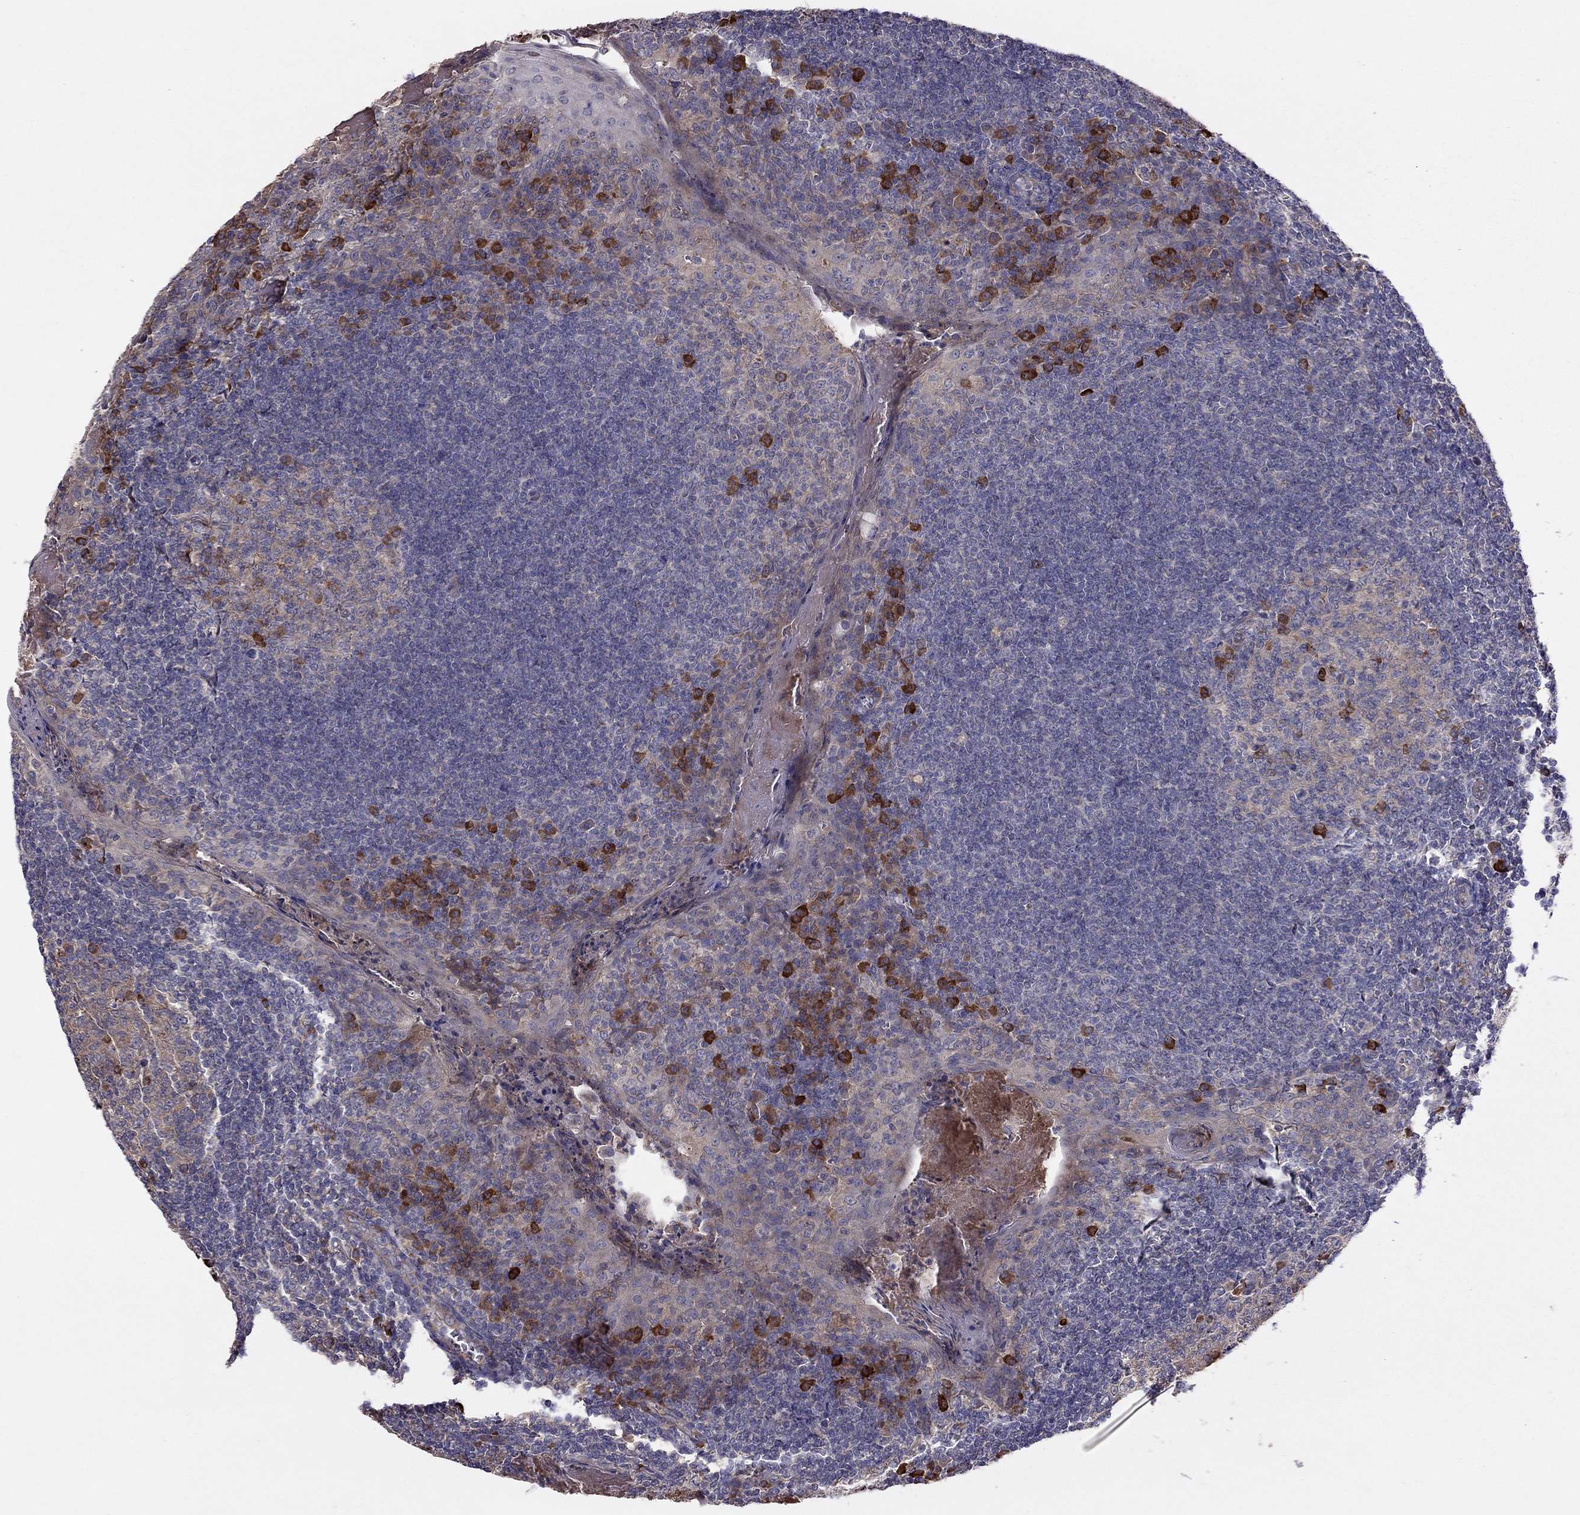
{"staining": {"intensity": "strong", "quantity": "<25%", "location": "cytoplasmic/membranous"}, "tissue": "tonsil", "cell_type": "Germinal center cells", "image_type": "normal", "snomed": [{"axis": "morphology", "description": "Normal tissue, NOS"}, {"axis": "topography", "description": "Tonsil"}], "caption": "Germinal center cells display medium levels of strong cytoplasmic/membranous positivity in approximately <25% of cells in unremarkable tonsil. (Stains: DAB (3,3'-diaminobenzidine) in brown, nuclei in blue, Microscopy: brightfield microscopy at high magnification).", "gene": "PIK3CG", "patient": {"sex": "female", "age": 13}}